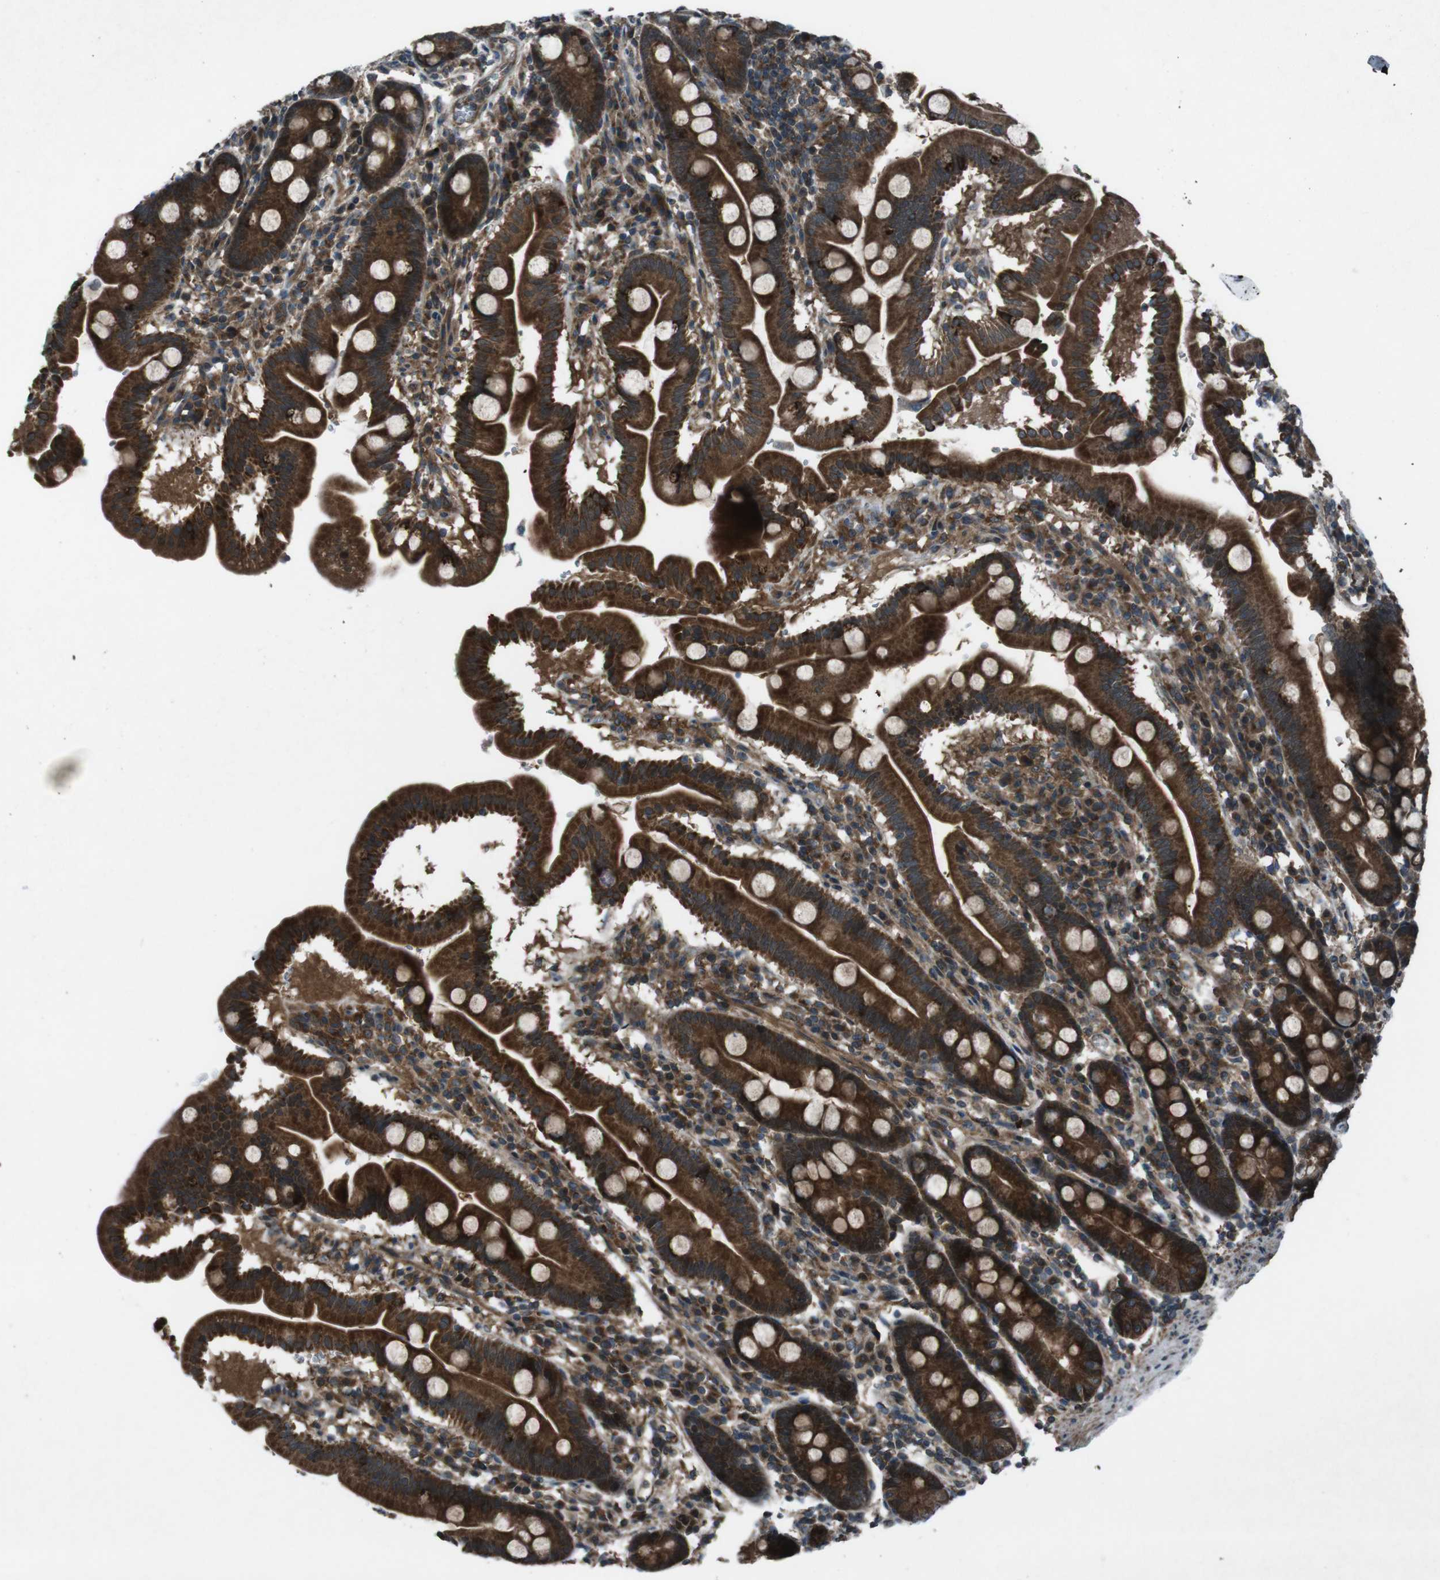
{"staining": {"intensity": "strong", "quantity": ">75%", "location": "cytoplasmic/membranous"}, "tissue": "duodenum", "cell_type": "Glandular cells", "image_type": "normal", "snomed": [{"axis": "morphology", "description": "Normal tissue, NOS"}, {"axis": "topography", "description": "Duodenum"}], "caption": "A histopathology image showing strong cytoplasmic/membranous positivity in about >75% of glandular cells in unremarkable duodenum, as visualized by brown immunohistochemical staining.", "gene": "SLC27A4", "patient": {"sex": "male", "age": 50}}